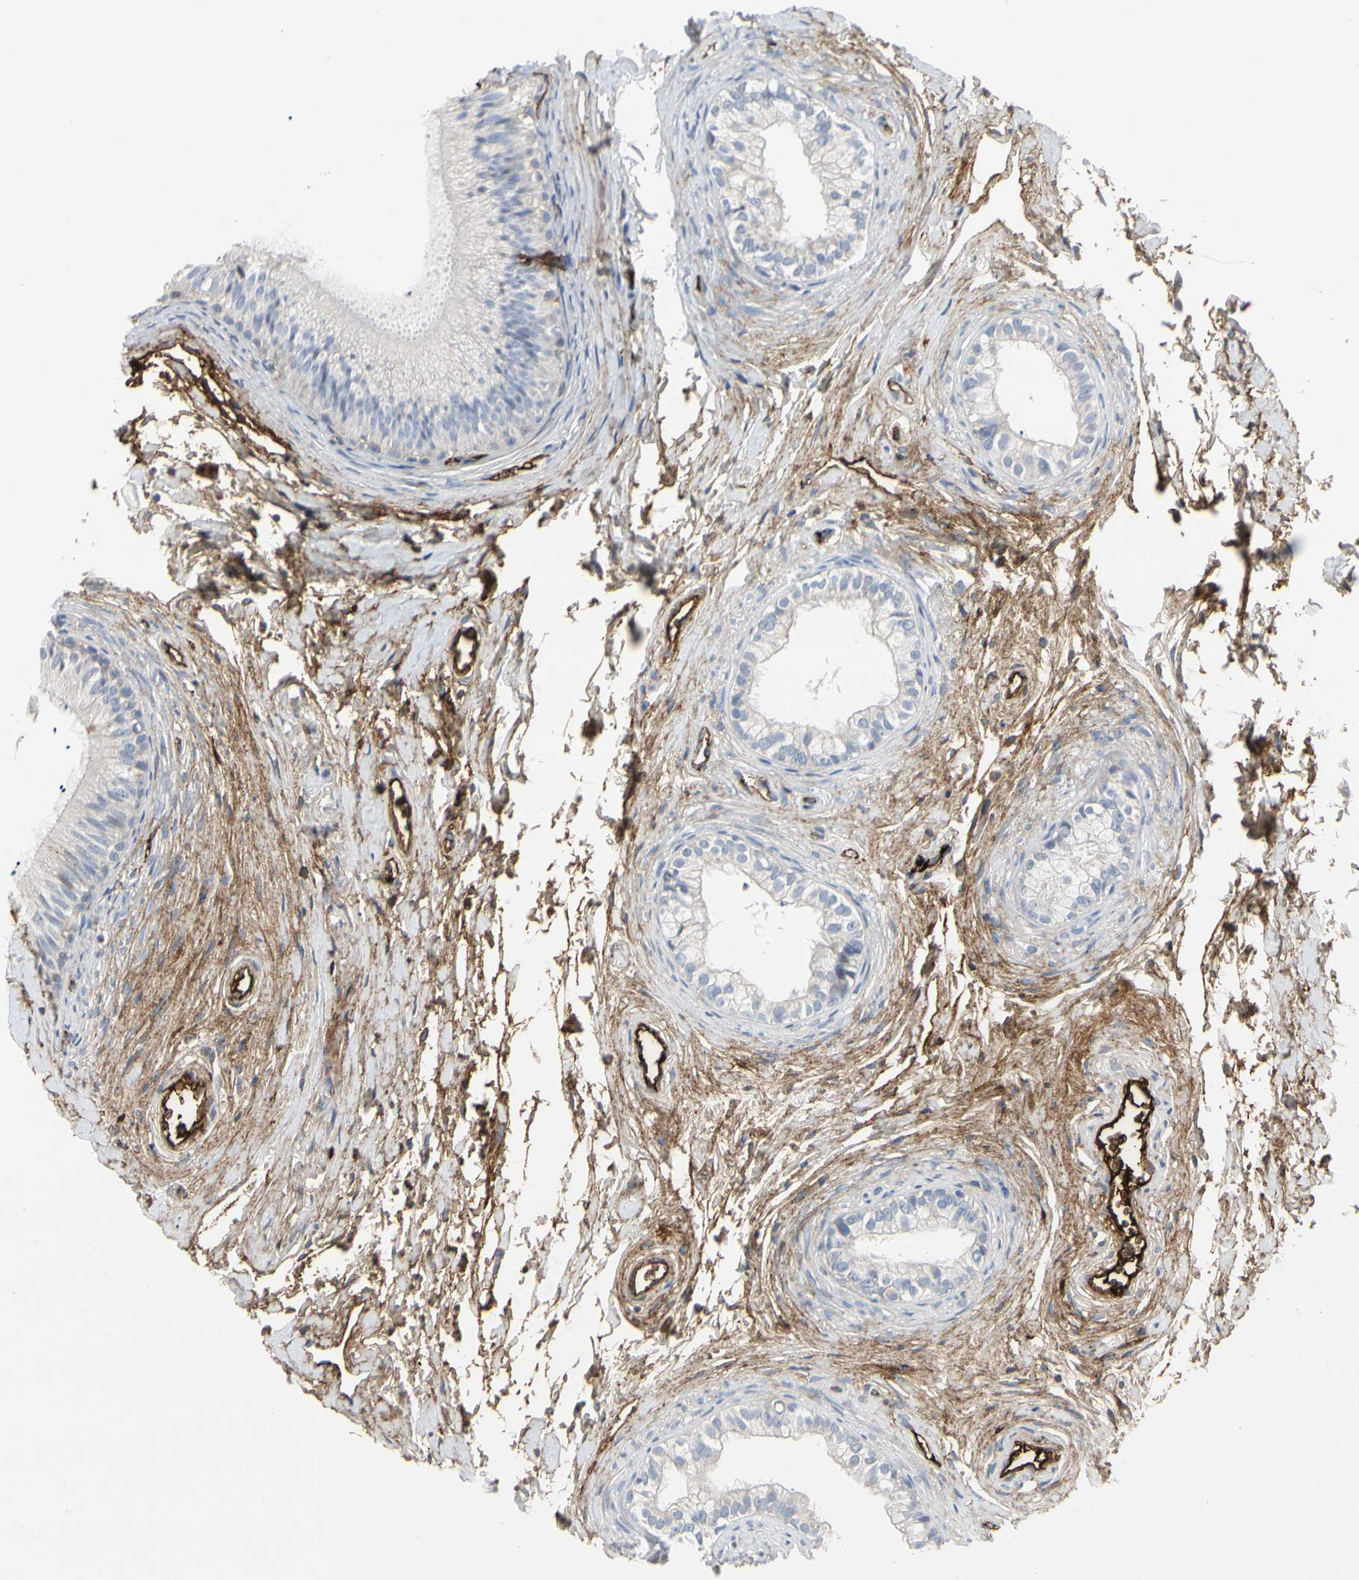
{"staining": {"intensity": "negative", "quantity": "none", "location": "none"}, "tissue": "epididymis", "cell_type": "Glandular cells", "image_type": "normal", "snomed": [{"axis": "morphology", "description": "Normal tissue, NOS"}, {"axis": "topography", "description": "Epididymis"}], "caption": "Photomicrograph shows no significant protein staining in glandular cells of benign epididymis. (DAB (3,3'-diaminobenzidine) immunohistochemistry with hematoxylin counter stain).", "gene": "FGB", "patient": {"sex": "male", "age": 56}}